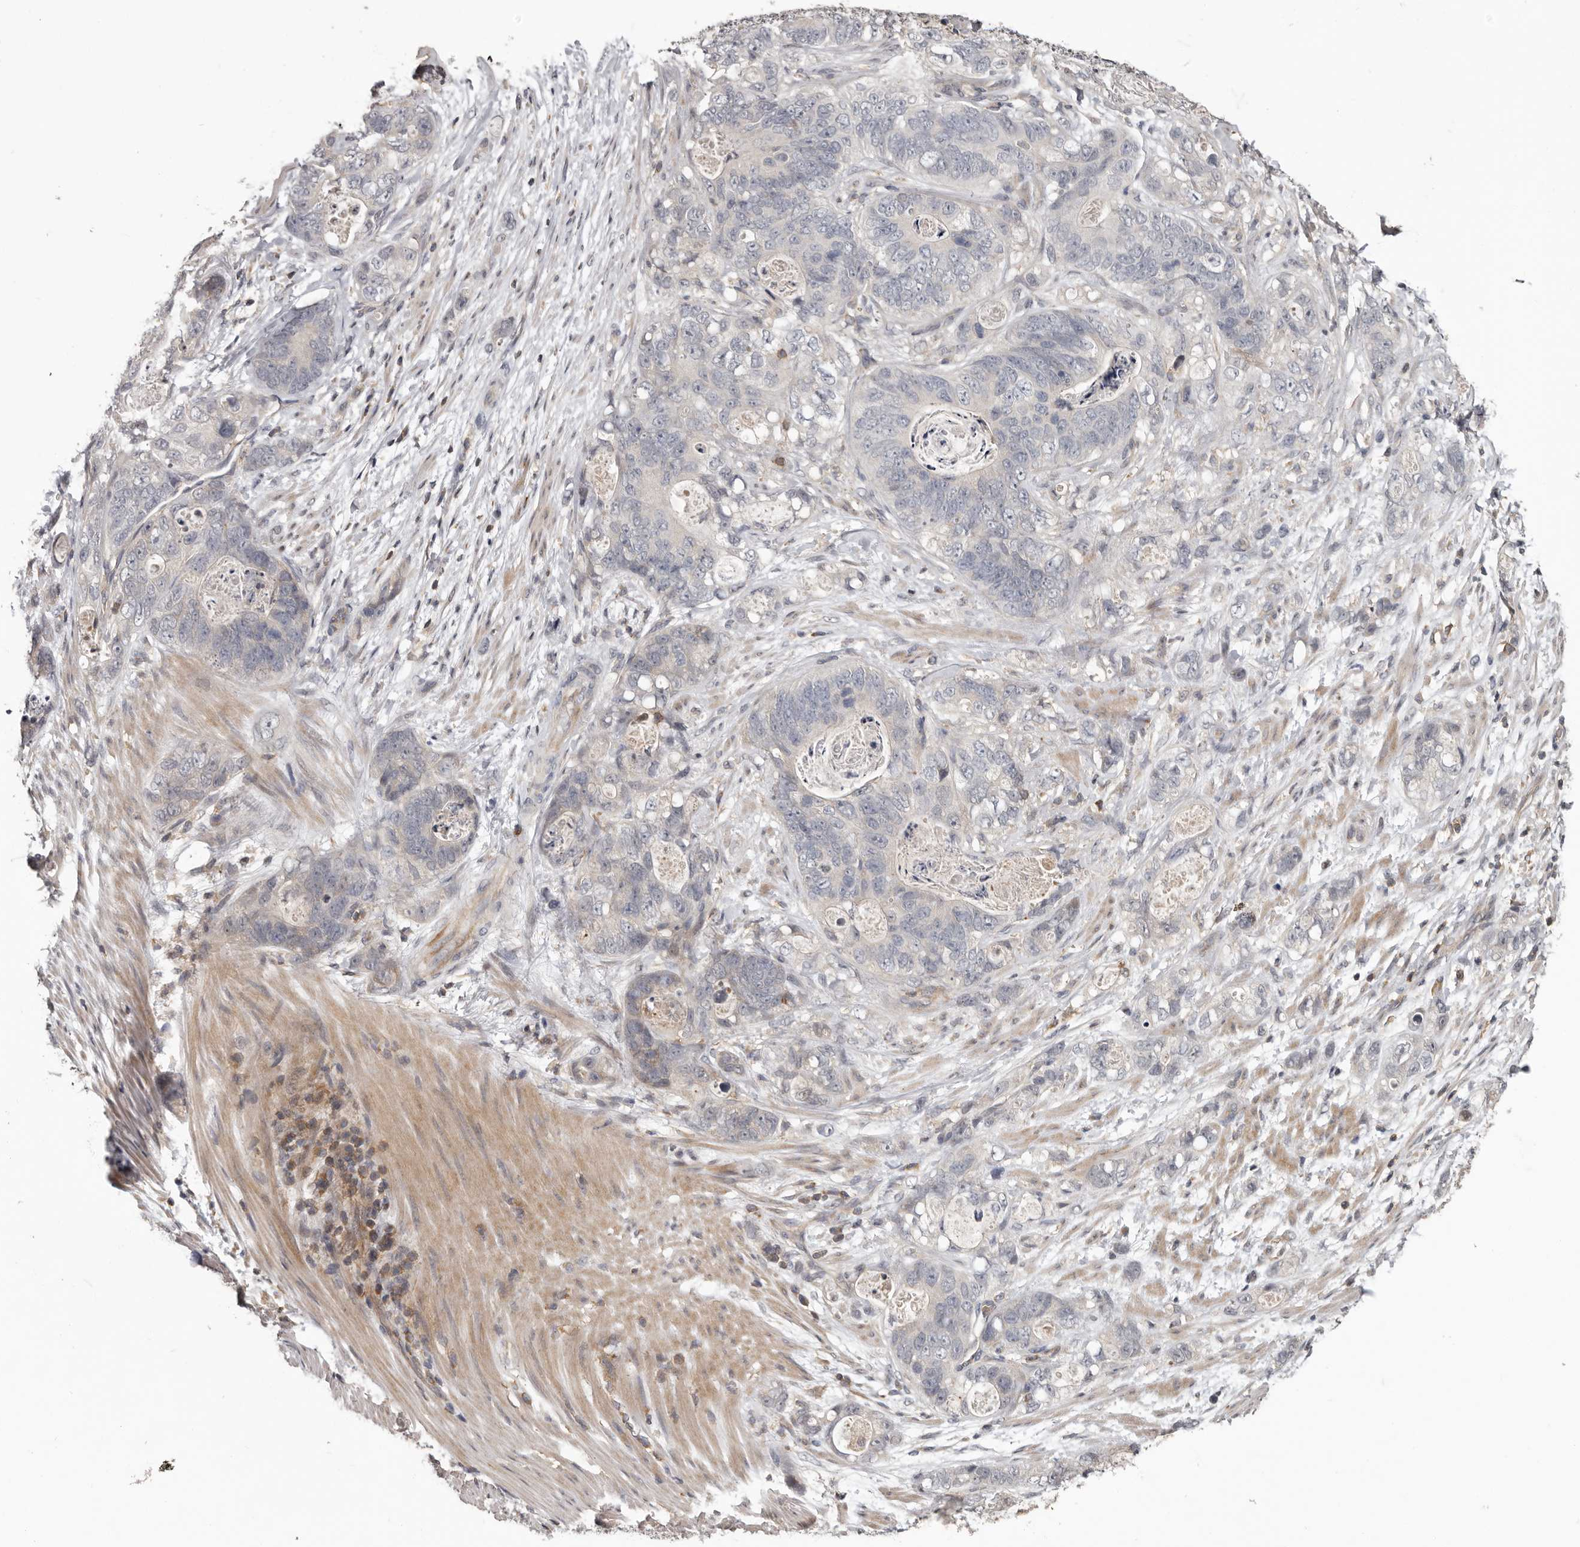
{"staining": {"intensity": "negative", "quantity": "none", "location": "none"}, "tissue": "stomach cancer", "cell_type": "Tumor cells", "image_type": "cancer", "snomed": [{"axis": "morphology", "description": "Normal tissue, NOS"}, {"axis": "morphology", "description": "Adenocarcinoma, NOS"}, {"axis": "topography", "description": "Stomach"}], "caption": "Tumor cells show no significant protein expression in stomach cancer.", "gene": "ANKRD44", "patient": {"sex": "female", "age": 89}}